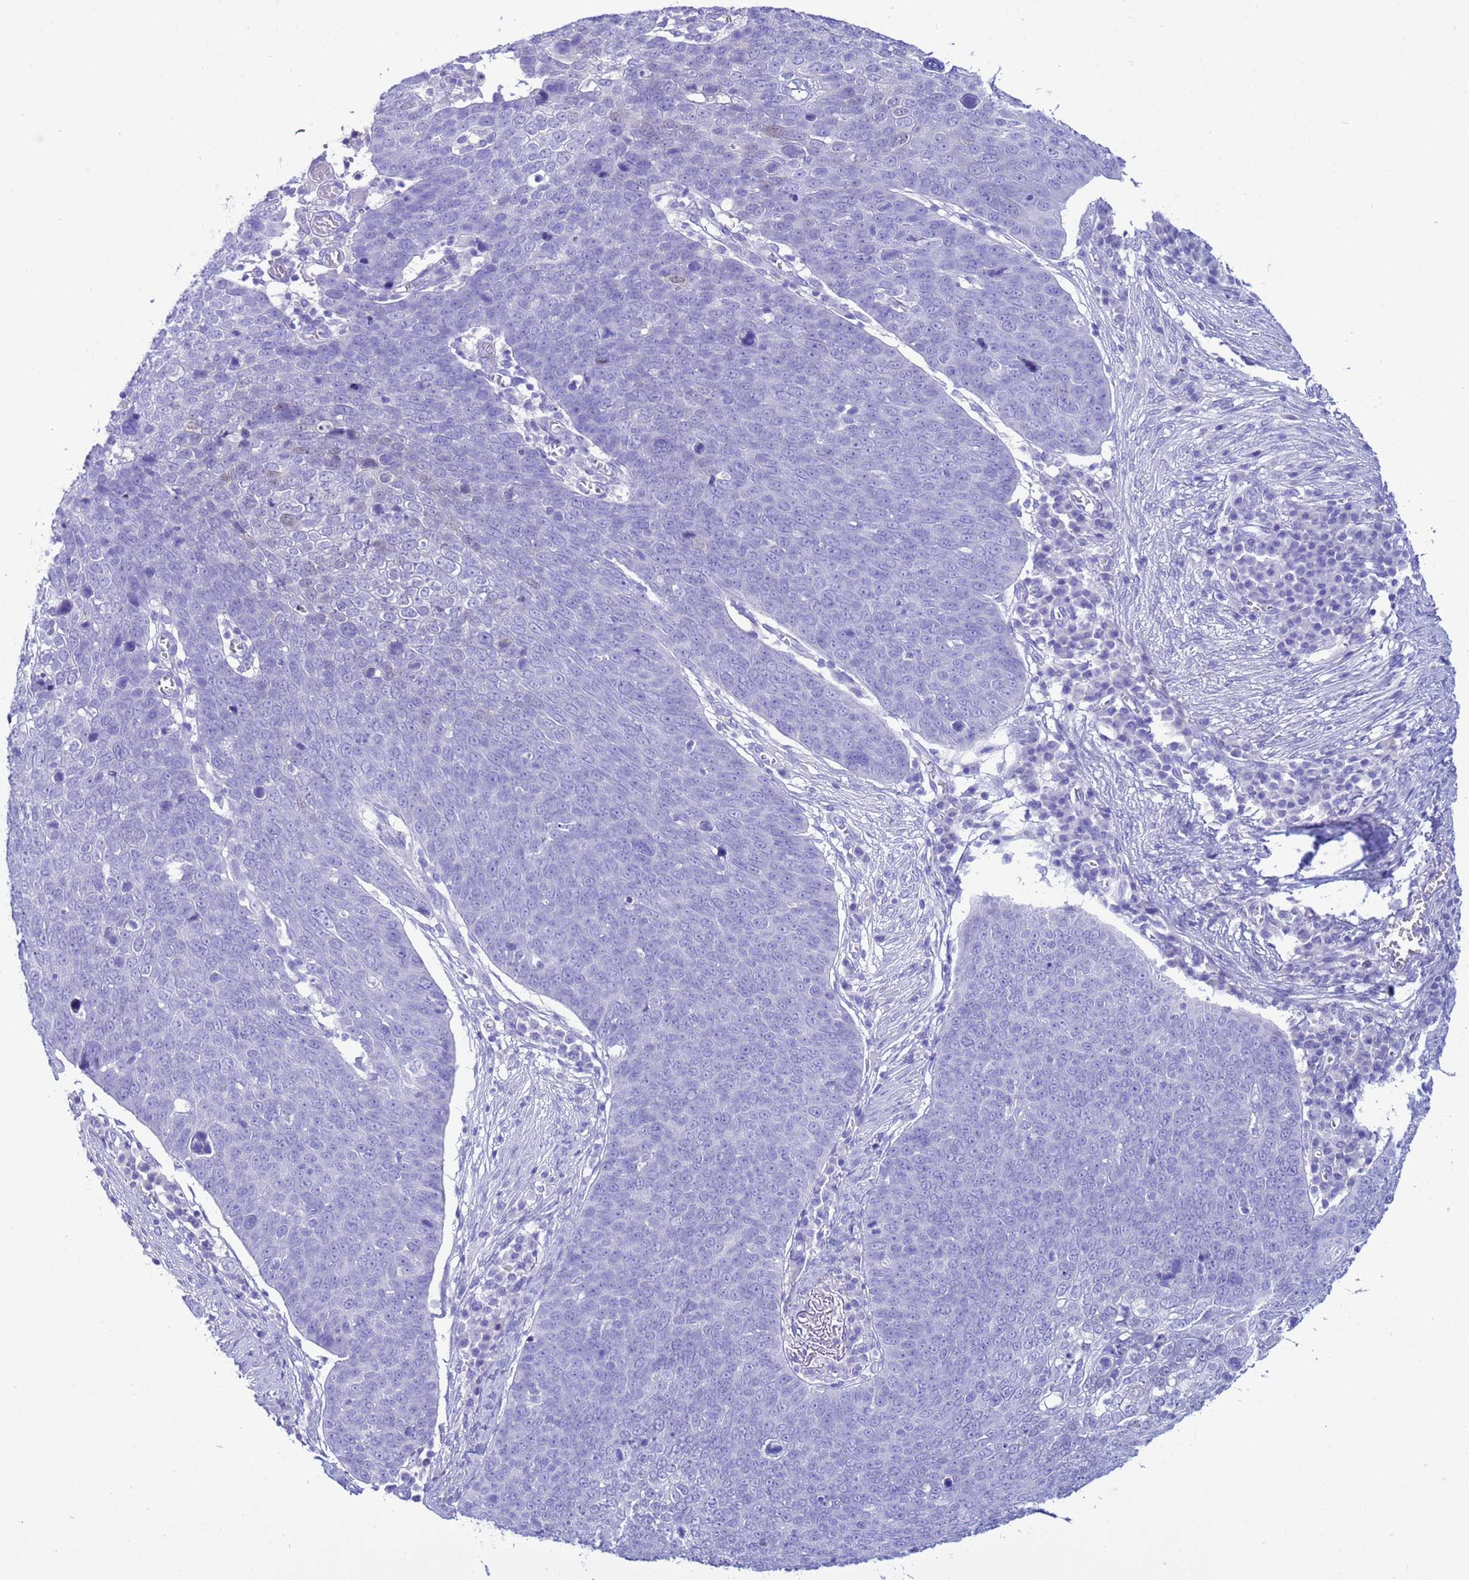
{"staining": {"intensity": "negative", "quantity": "none", "location": "none"}, "tissue": "skin cancer", "cell_type": "Tumor cells", "image_type": "cancer", "snomed": [{"axis": "morphology", "description": "Squamous cell carcinoma, NOS"}, {"axis": "topography", "description": "Skin"}], "caption": "Micrograph shows no significant protein expression in tumor cells of skin cancer (squamous cell carcinoma).", "gene": "AKR1C2", "patient": {"sex": "male", "age": 71}}